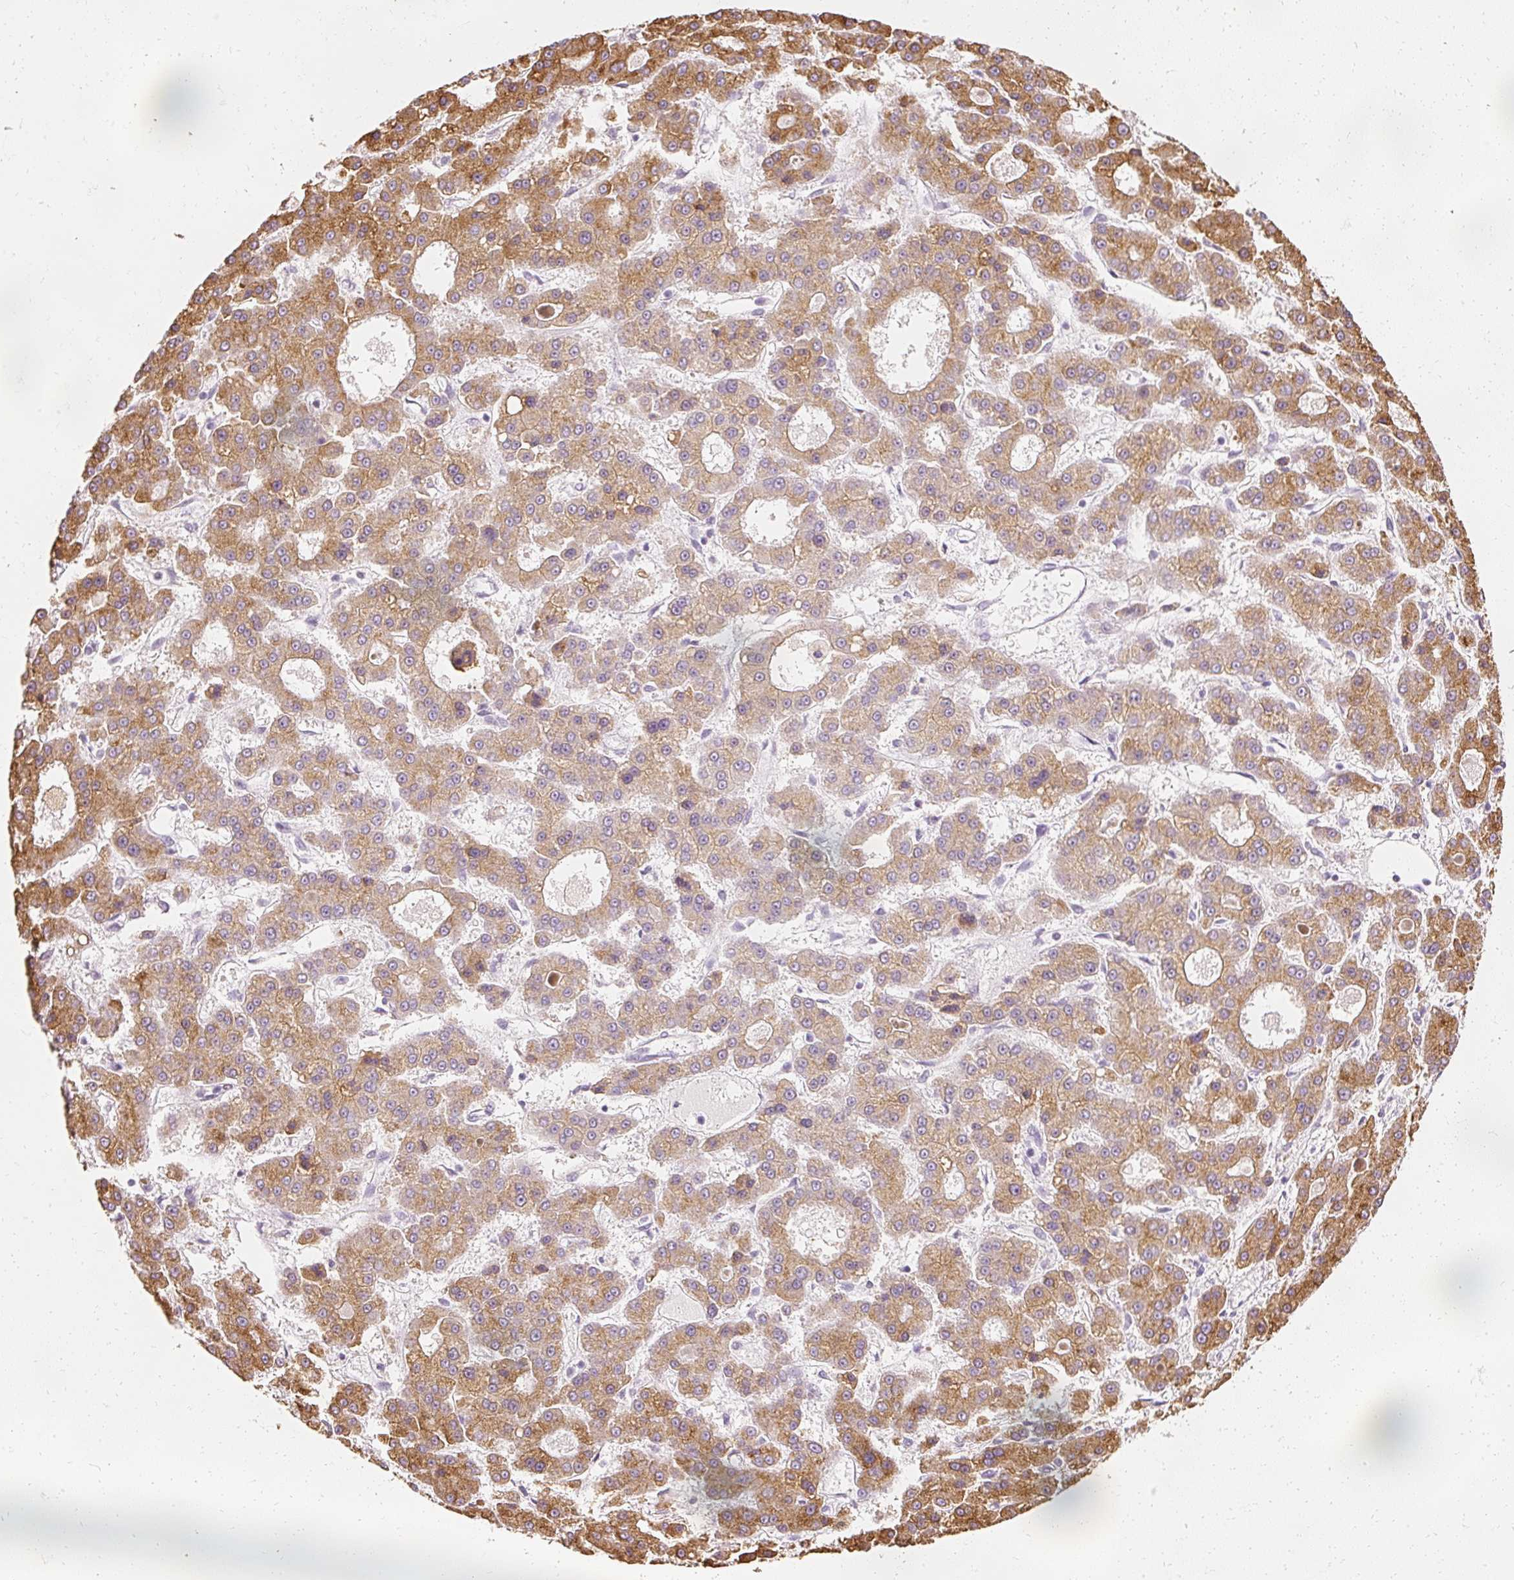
{"staining": {"intensity": "moderate", "quantity": ">75%", "location": "cytoplasmic/membranous"}, "tissue": "liver cancer", "cell_type": "Tumor cells", "image_type": "cancer", "snomed": [{"axis": "morphology", "description": "Carcinoma, Hepatocellular, NOS"}, {"axis": "topography", "description": "Liver"}], "caption": "Immunohistochemical staining of human liver cancer displays medium levels of moderate cytoplasmic/membranous expression in approximately >75% of tumor cells.", "gene": "ELAVL3", "patient": {"sex": "male", "age": 70}}